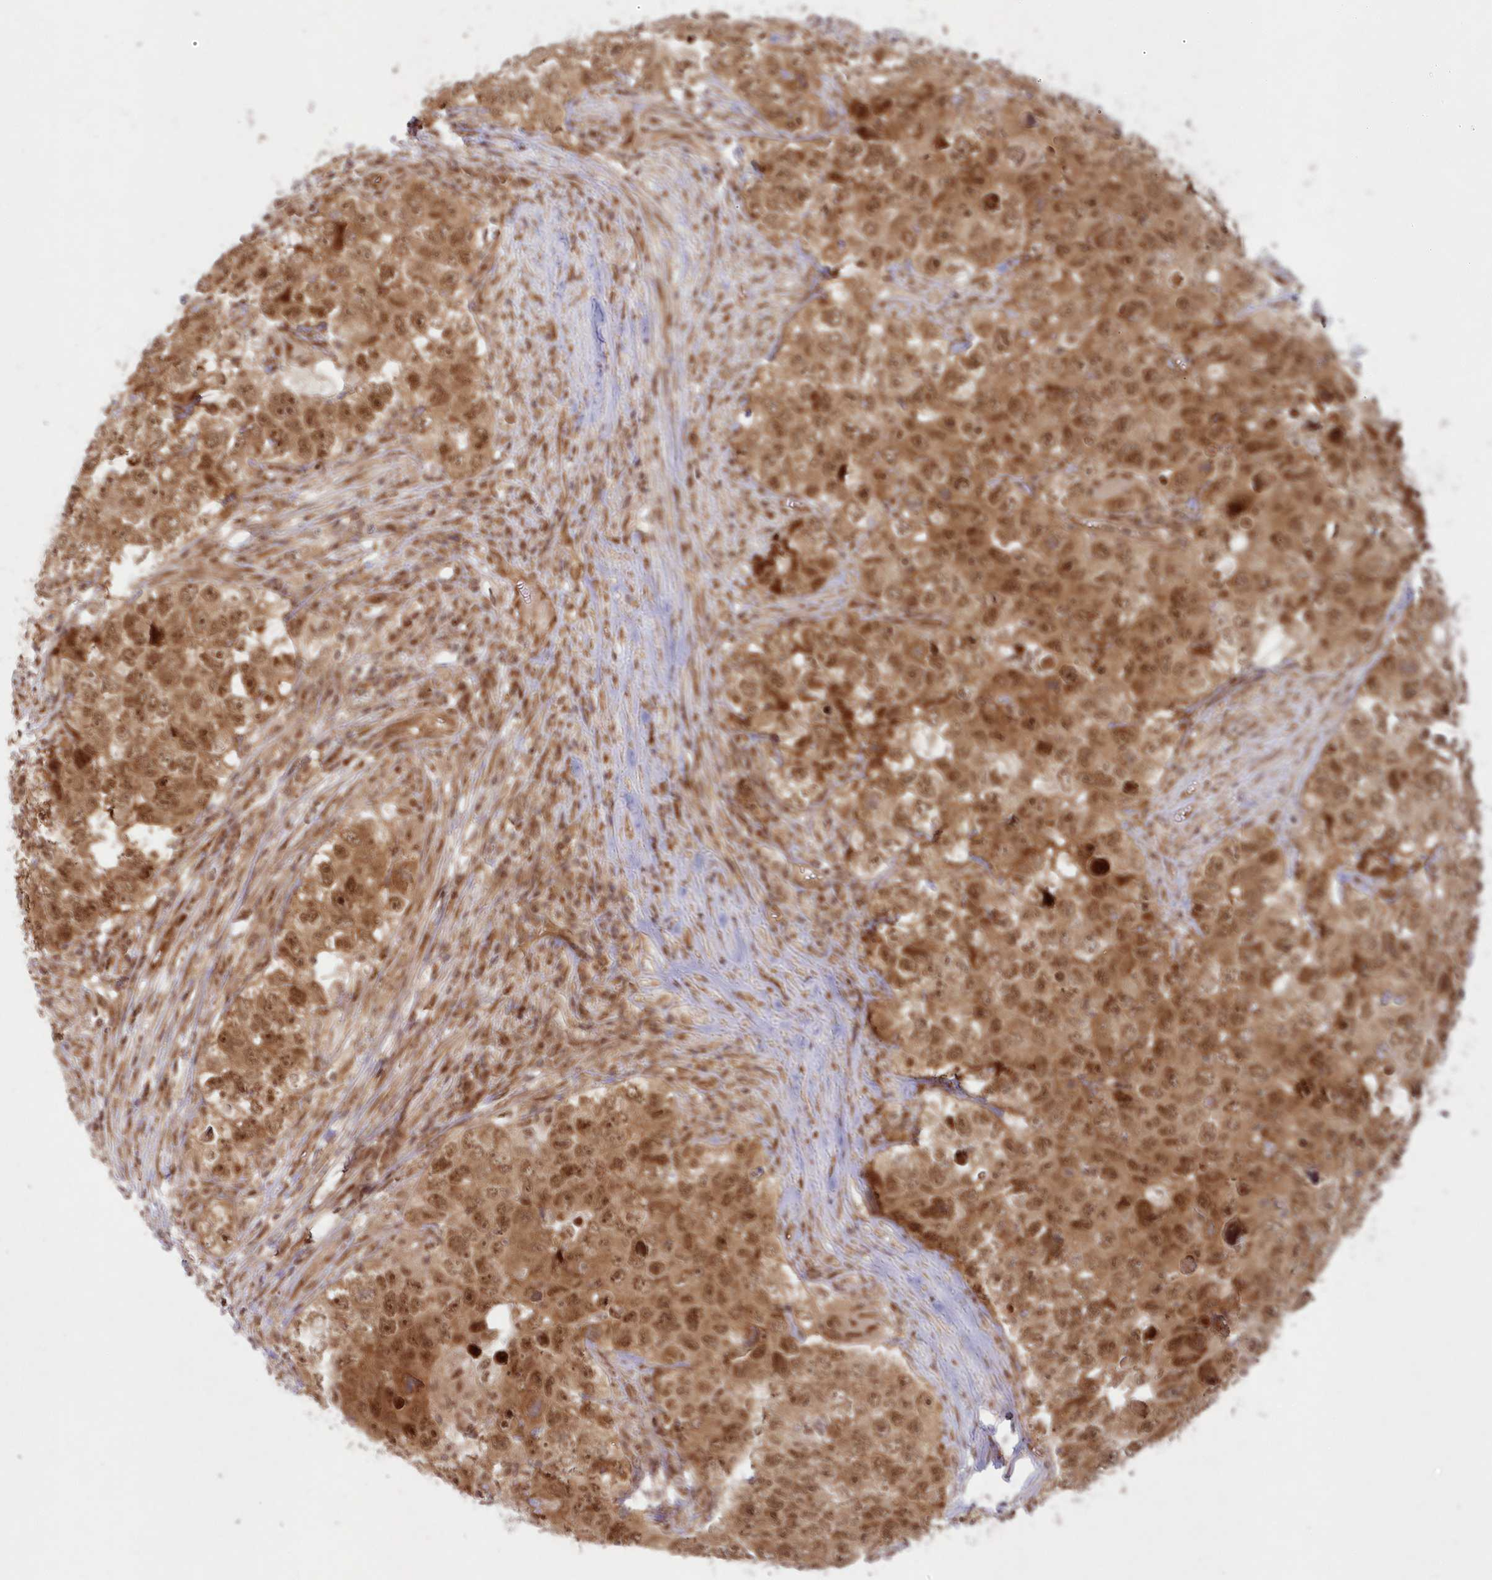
{"staining": {"intensity": "strong", "quantity": ">75%", "location": "cytoplasmic/membranous,nuclear"}, "tissue": "testis cancer", "cell_type": "Tumor cells", "image_type": "cancer", "snomed": [{"axis": "morphology", "description": "Seminoma, NOS"}, {"axis": "morphology", "description": "Carcinoma, Embryonal, NOS"}, {"axis": "topography", "description": "Testis"}], "caption": "Testis cancer stained with immunohistochemistry (IHC) reveals strong cytoplasmic/membranous and nuclear staining in about >75% of tumor cells. (Brightfield microscopy of DAB IHC at high magnification).", "gene": "TOGARAM2", "patient": {"sex": "male", "age": 43}}